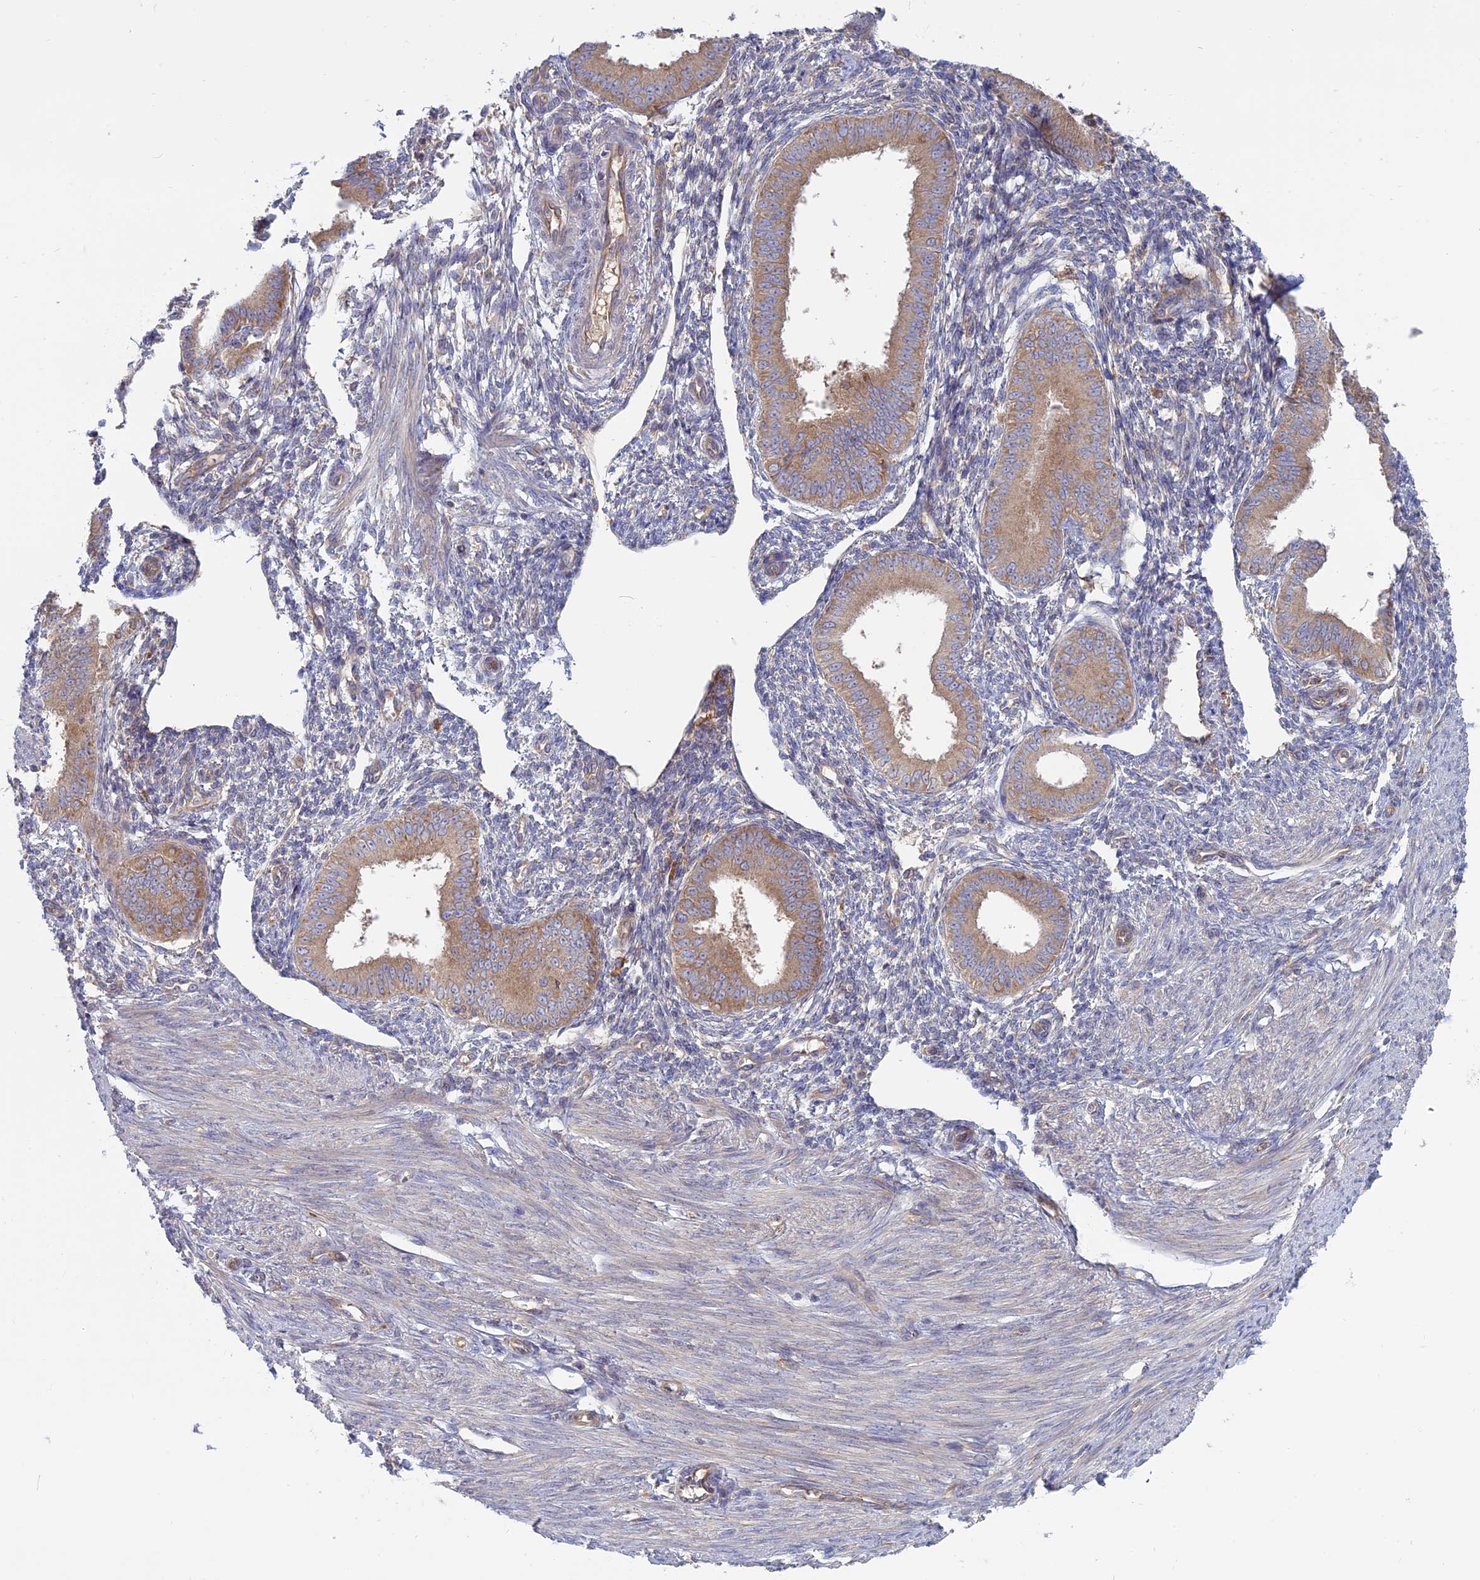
{"staining": {"intensity": "negative", "quantity": "none", "location": "none"}, "tissue": "endometrium", "cell_type": "Cells in endometrial stroma", "image_type": "normal", "snomed": [{"axis": "morphology", "description": "Normal tissue, NOS"}, {"axis": "topography", "description": "Uterus"}, {"axis": "topography", "description": "Endometrium"}], "caption": "This is an IHC photomicrograph of unremarkable human endometrium. There is no staining in cells in endometrial stroma.", "gene": "TMEM208", "patient": {"sex": "female", "age": 48}}